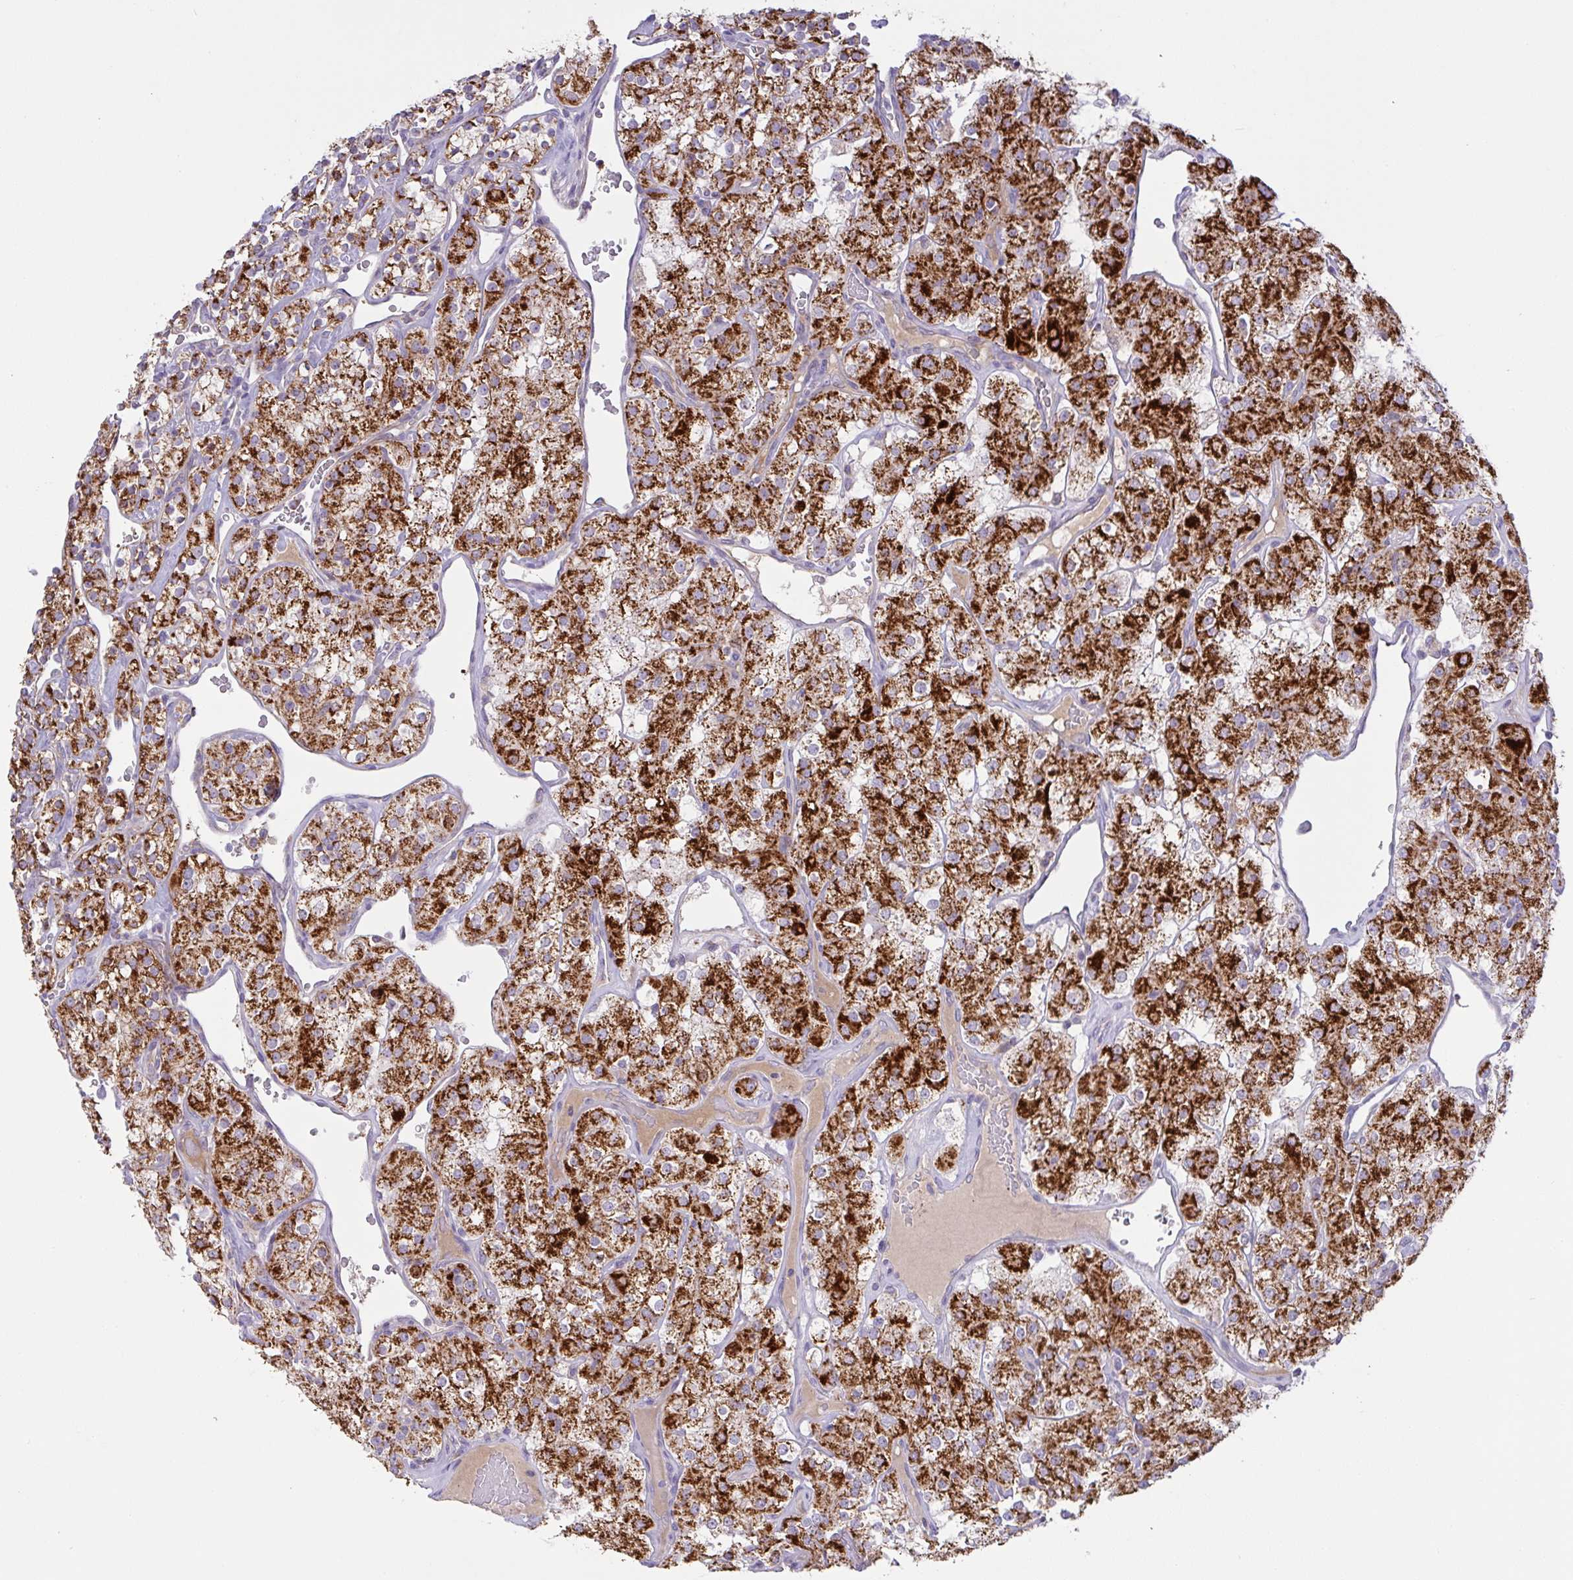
{"staining": {"intensity": "strong", "quantity": ">75%", "location": "cytoplasmic/membranous"}, "tissue": "renal cancer", "cell_type": "Tumor cells", "image_type": "cancer", "snomed": [{"axis": "morphology", "description": "Adenocarcinoma, NOS"}, {"axis": "topography", "description": "Kidney"}], "caption": "Brown immunohistochemical staining in human renal cancer (adenocarcinoma) displays strong cytoplasmic/membranous positivity in about >75% of tumor cells.", "gene": "CHDH", "patient": {"sex": "male", "age": 77}}